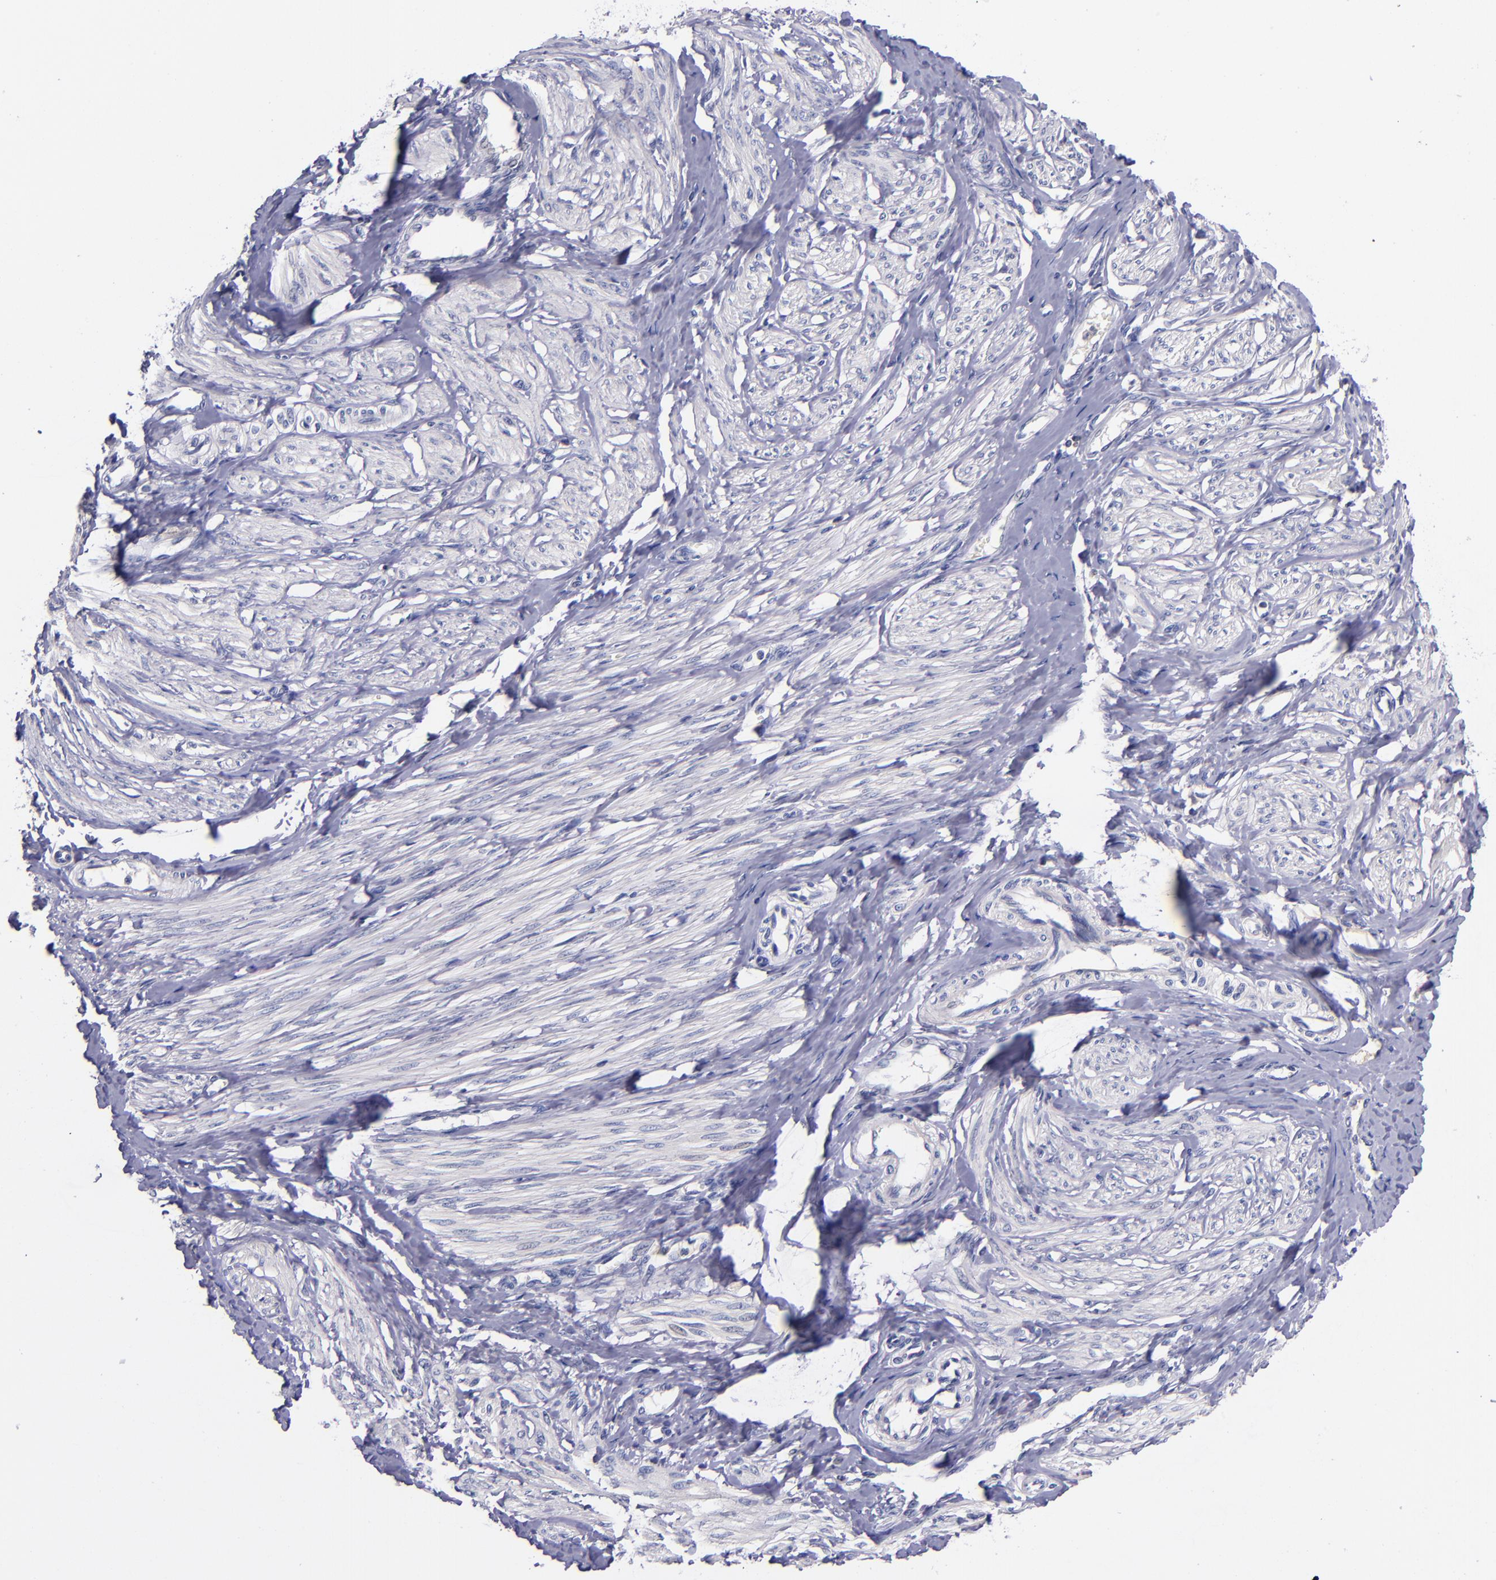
{"staining": {"intensity": "negative", "quantity": "none", "location": "none"}, "tissue": "smooth muscle", "cell_type": "Smooth muscle cells", "image_type": "normal", "snomed": [{"axis": "morphology", "description": "Normal tissue, NOS"}, {"axis": "topography", "description": "Smooth muscle"}, {"axis": "topography", "description": "Uterus"}], "caption": "DAB immunohistochemical staining of unremarkable smooth muscle demonstrates no significant expression in smooth muscle cells. (DAB (3,3'-diaminobenzidine) immunohistochemistry visualized using brightfield microscopy, high magnification).", "gene": "RBP4", "patient": {"sex": "female", "age": 39}}